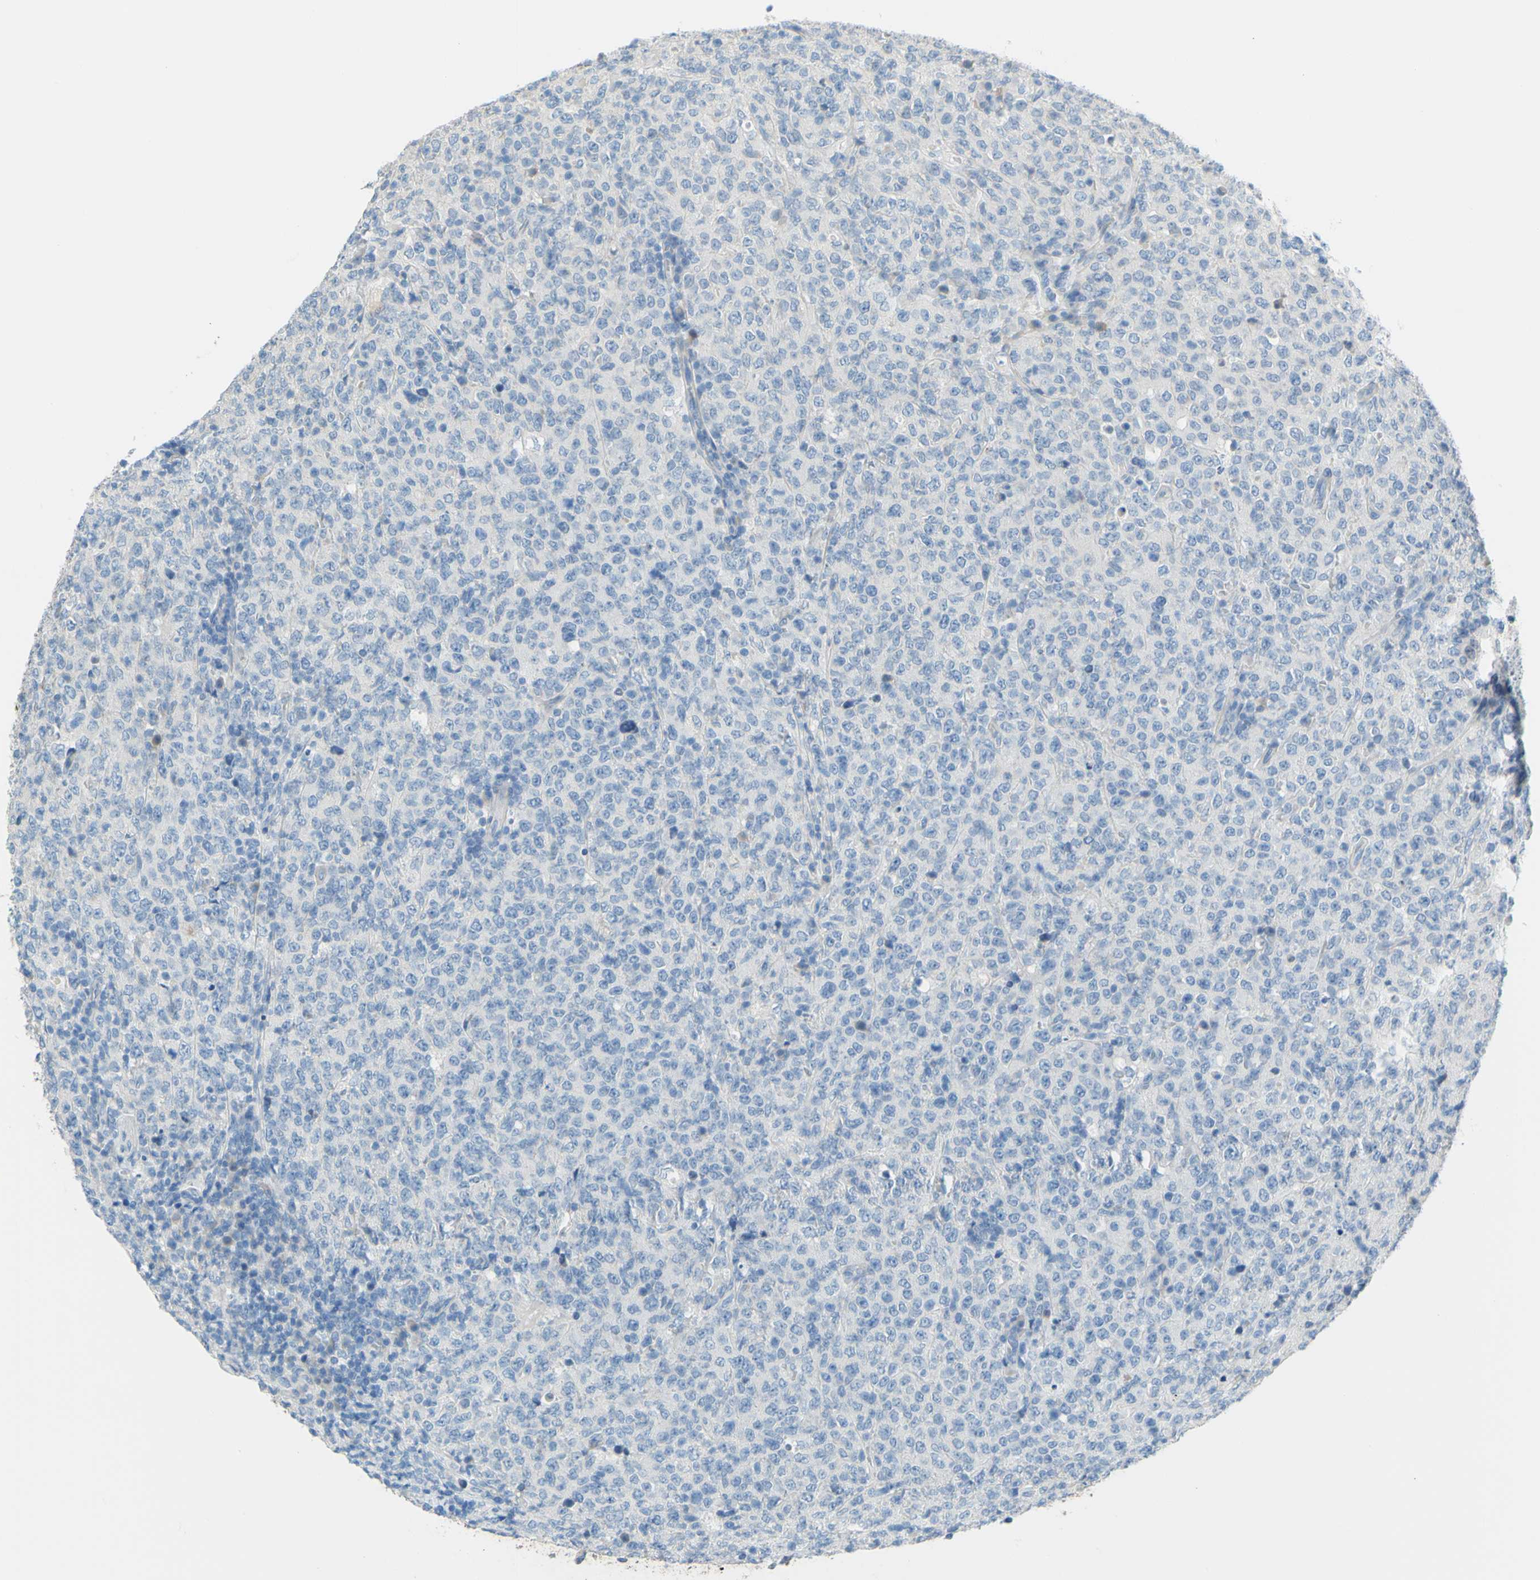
{"staining": {"intensity": "negative", "quantity": "none", "location": "none"}, "tissue": "lymphoma", "cell_type": "Tumor cells", "image_type": "cancer", "snomed": [{"axis": "morphology", "description": "Malignant lymphoma, non-Hodgkin's type, High grade"}, {"axis": "topography", "description": "Tonsil"}], "caption": "Immunohistochemistry image of human lymphoma stained for a protein (brown), which shows no staining in tumor cells.", "gene": "SLC1A2", "patient": {"sex": "female", "age": 36}}